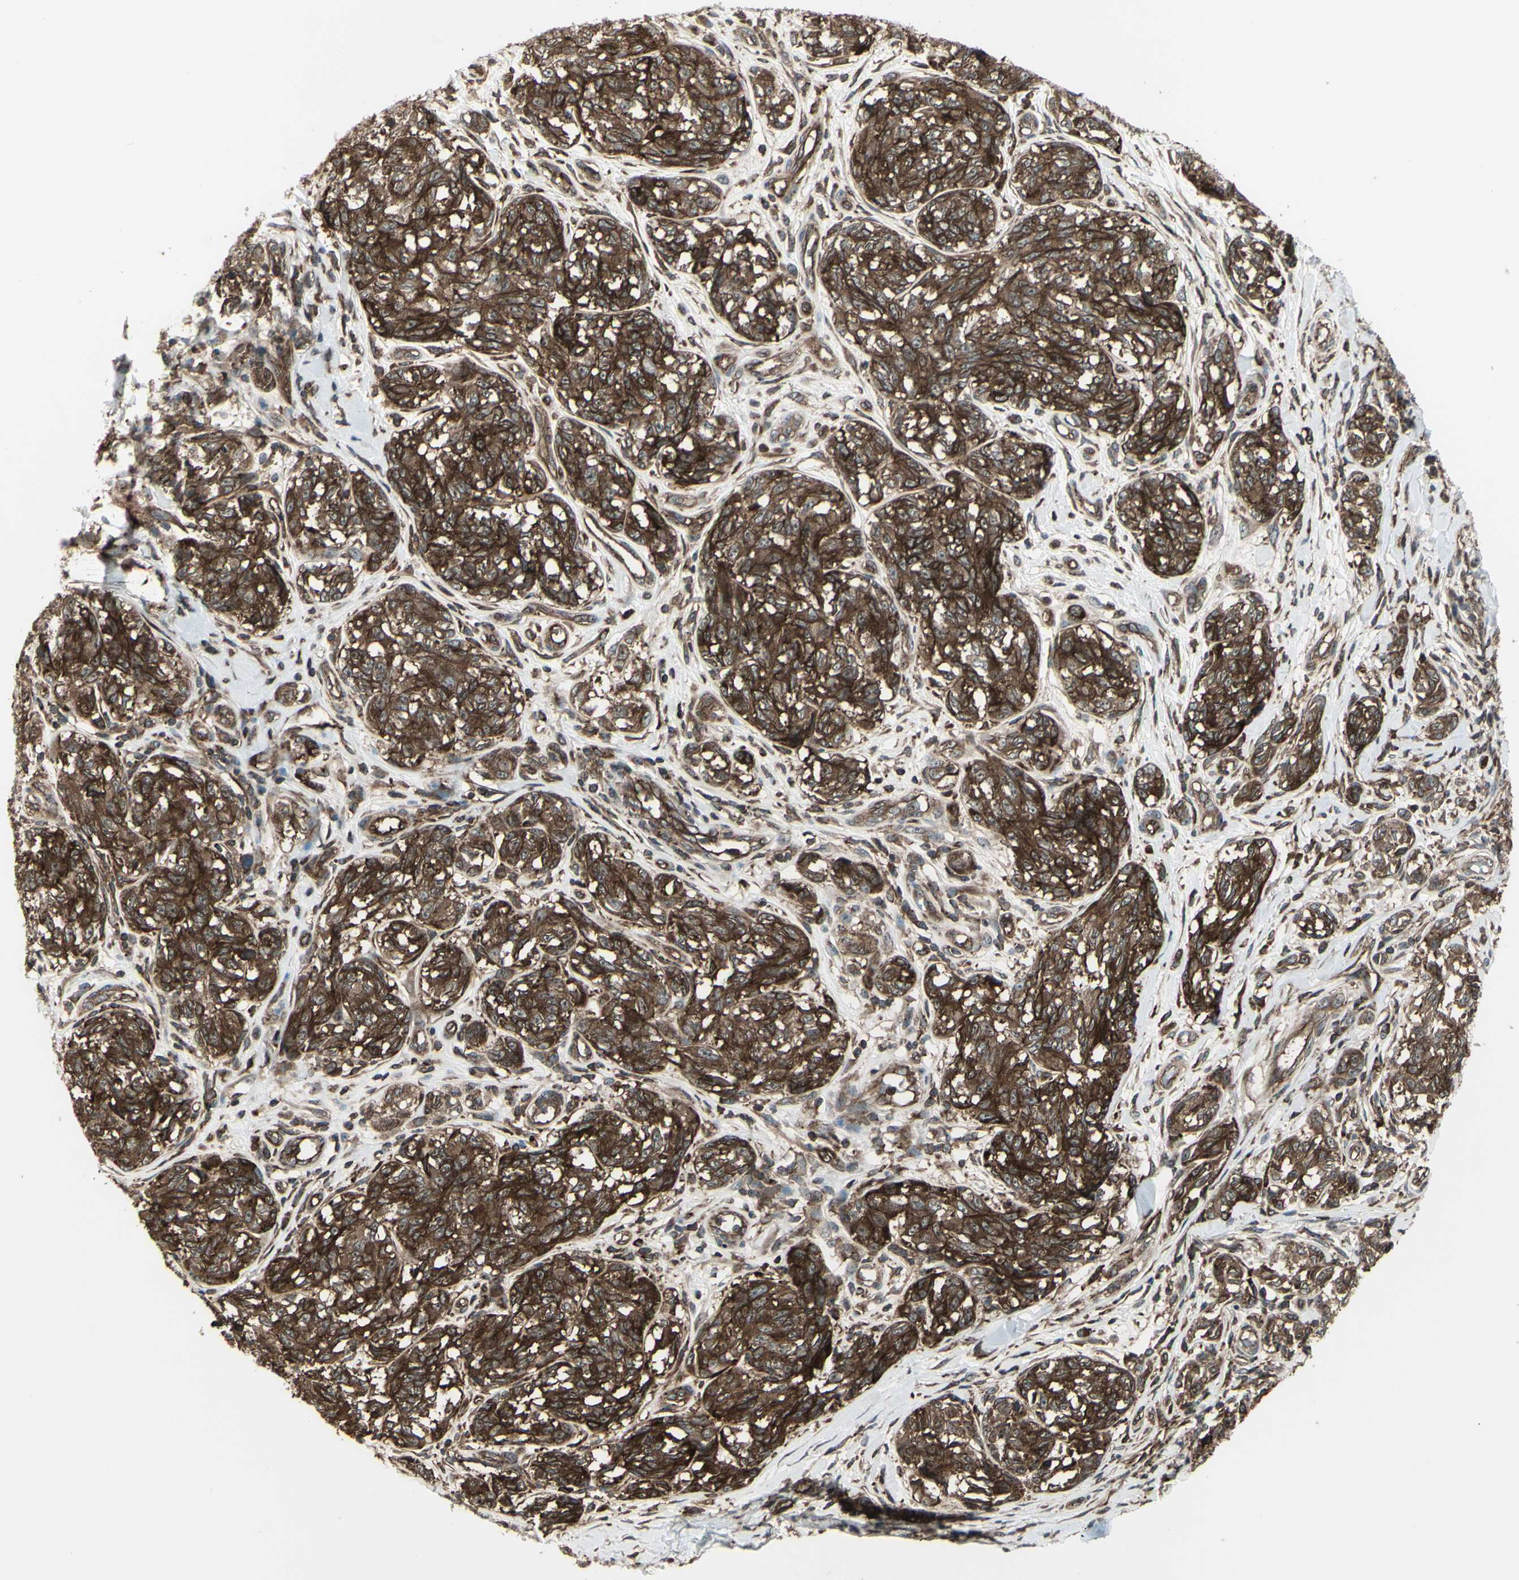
{"staining": {"intensity": "strong", "quantity": ">75%", "location": "cytoplasmic/membranous"}, "tissue": "melanoma", "cell_type": "Tumor cells", "image_type": "cancer", "snomed": [{"axis": "morphology", "description": "Malignant melanoma, NOS"}, {"axis": "topography", "description": "Skin"}], "caption": "Malignant melanoma stained with immunohistochemistry displays strong cytoplasmic/membranous positivity in about >75% of tumor cells.", "gene": "FXYD5", "patient": {"sex": "female", "age": 64}}